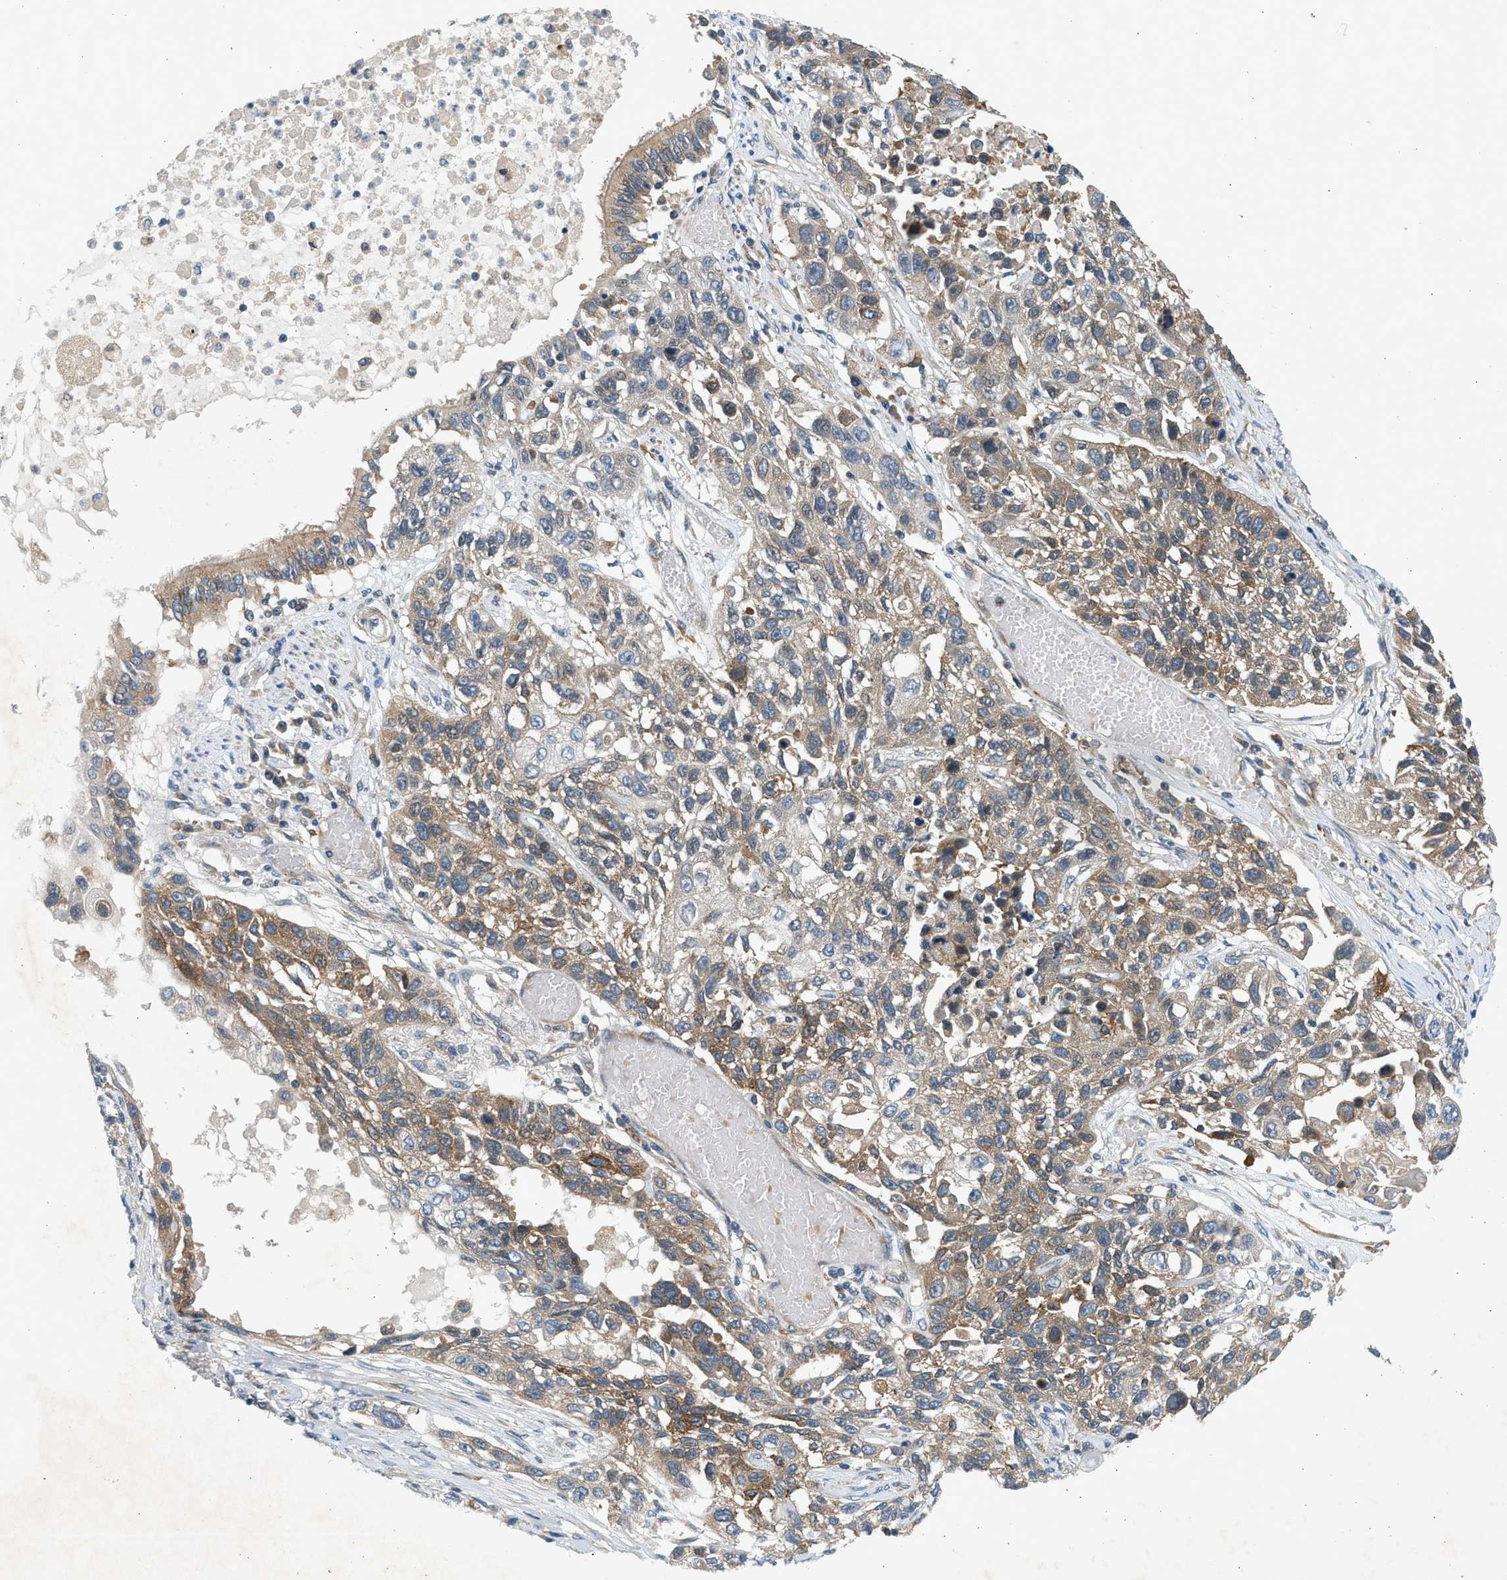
{"staining": {"intensity": "moderate", "quantity": "25%-75%", "location": "cytoplasmic/membranous"}, "tissue": "lung cancer", "cell_type": "Tumor cells", "image_type": "cancer", "snomed": [{"axis": "morphology", "description": "Squamous cell carcinoma, NOS"}, {"axis": "topography", "description": "Lung"}], "caption": "A brown stain highlights moderate cytoplasmic/membranous staining of a protein in lung cancer tumor cells.", "gene": "KDELR2", "patient": {"sex": "male", "age": 71}}